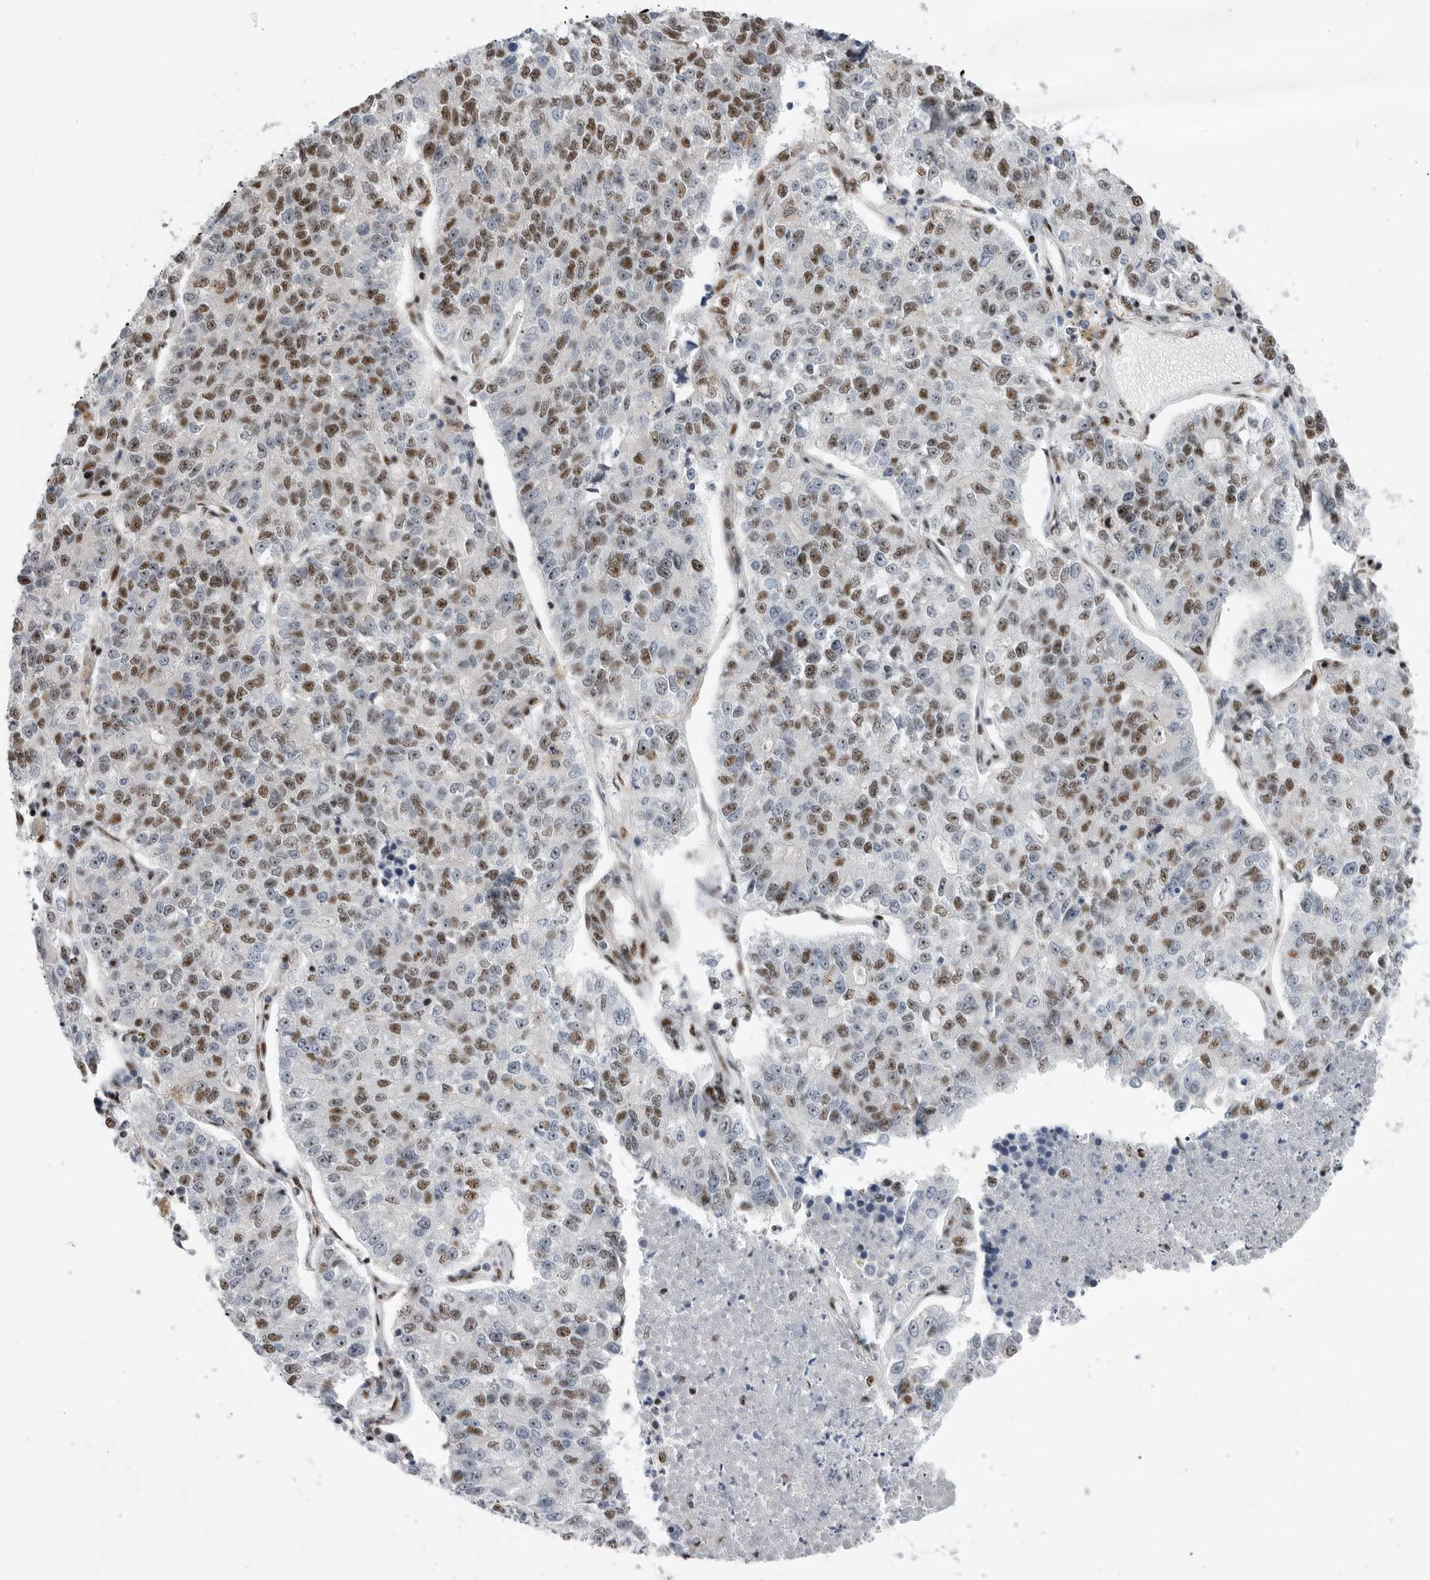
{"staining": {"intensity": "moderate", "quantity": "25%-75%", "location": "nuclear"}, "tissue": "lung cancer", "cell_type": "Tumor cells", "image_type": "cancer", "snomed": [{"axis": "morphology", "description": "Adenocarcinoma, NOS"}, {"axis": "topography", "description": "Lung"}], "caption": "Immunohistochemical staining of lung adenocarcinoma exhibits moderate nuclear protein expression in about 25%-75% of tumor cells.", "gene": "GPATCH2", "patient": {"sex": "male", "age": 49}}